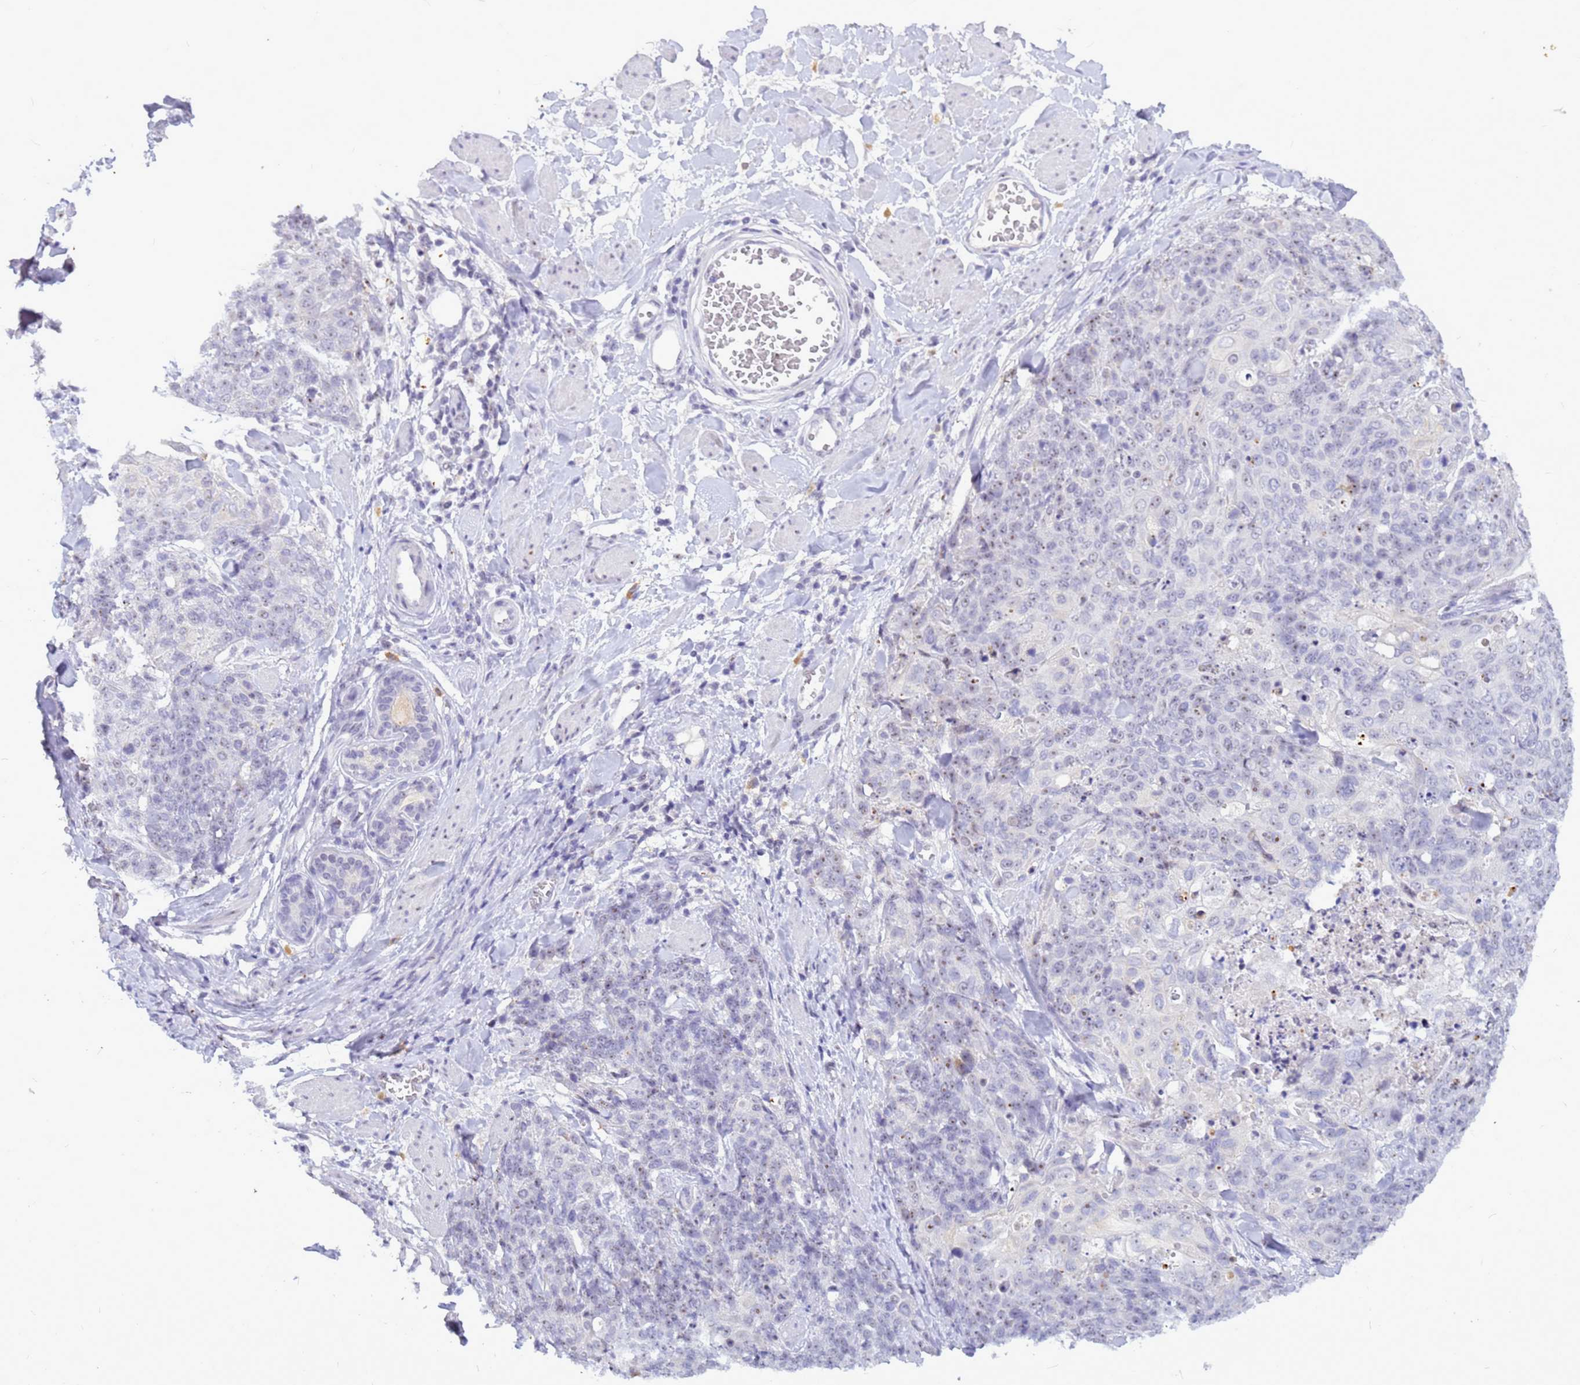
{"staining": {"intensity": "negative", "quantity": "none", "location": "none"}, "tissue": "skin cancer", "cell_type": "Tumor cells", "image_type": "cancer", "snomed": [{"axis": "morphology", "description": "Squamous cell carcinoma, NOS"}, {"axis": "topography", "description": "Skin"}, {"axis": "topography", "description": "Vulva"}], "caption": "This is an immunohistochemistry micrograph of human skin cancer. There is no expression in tumor cells.", "gene": "DMRTC2", "patient": {"sex": "female", "age": 85}}